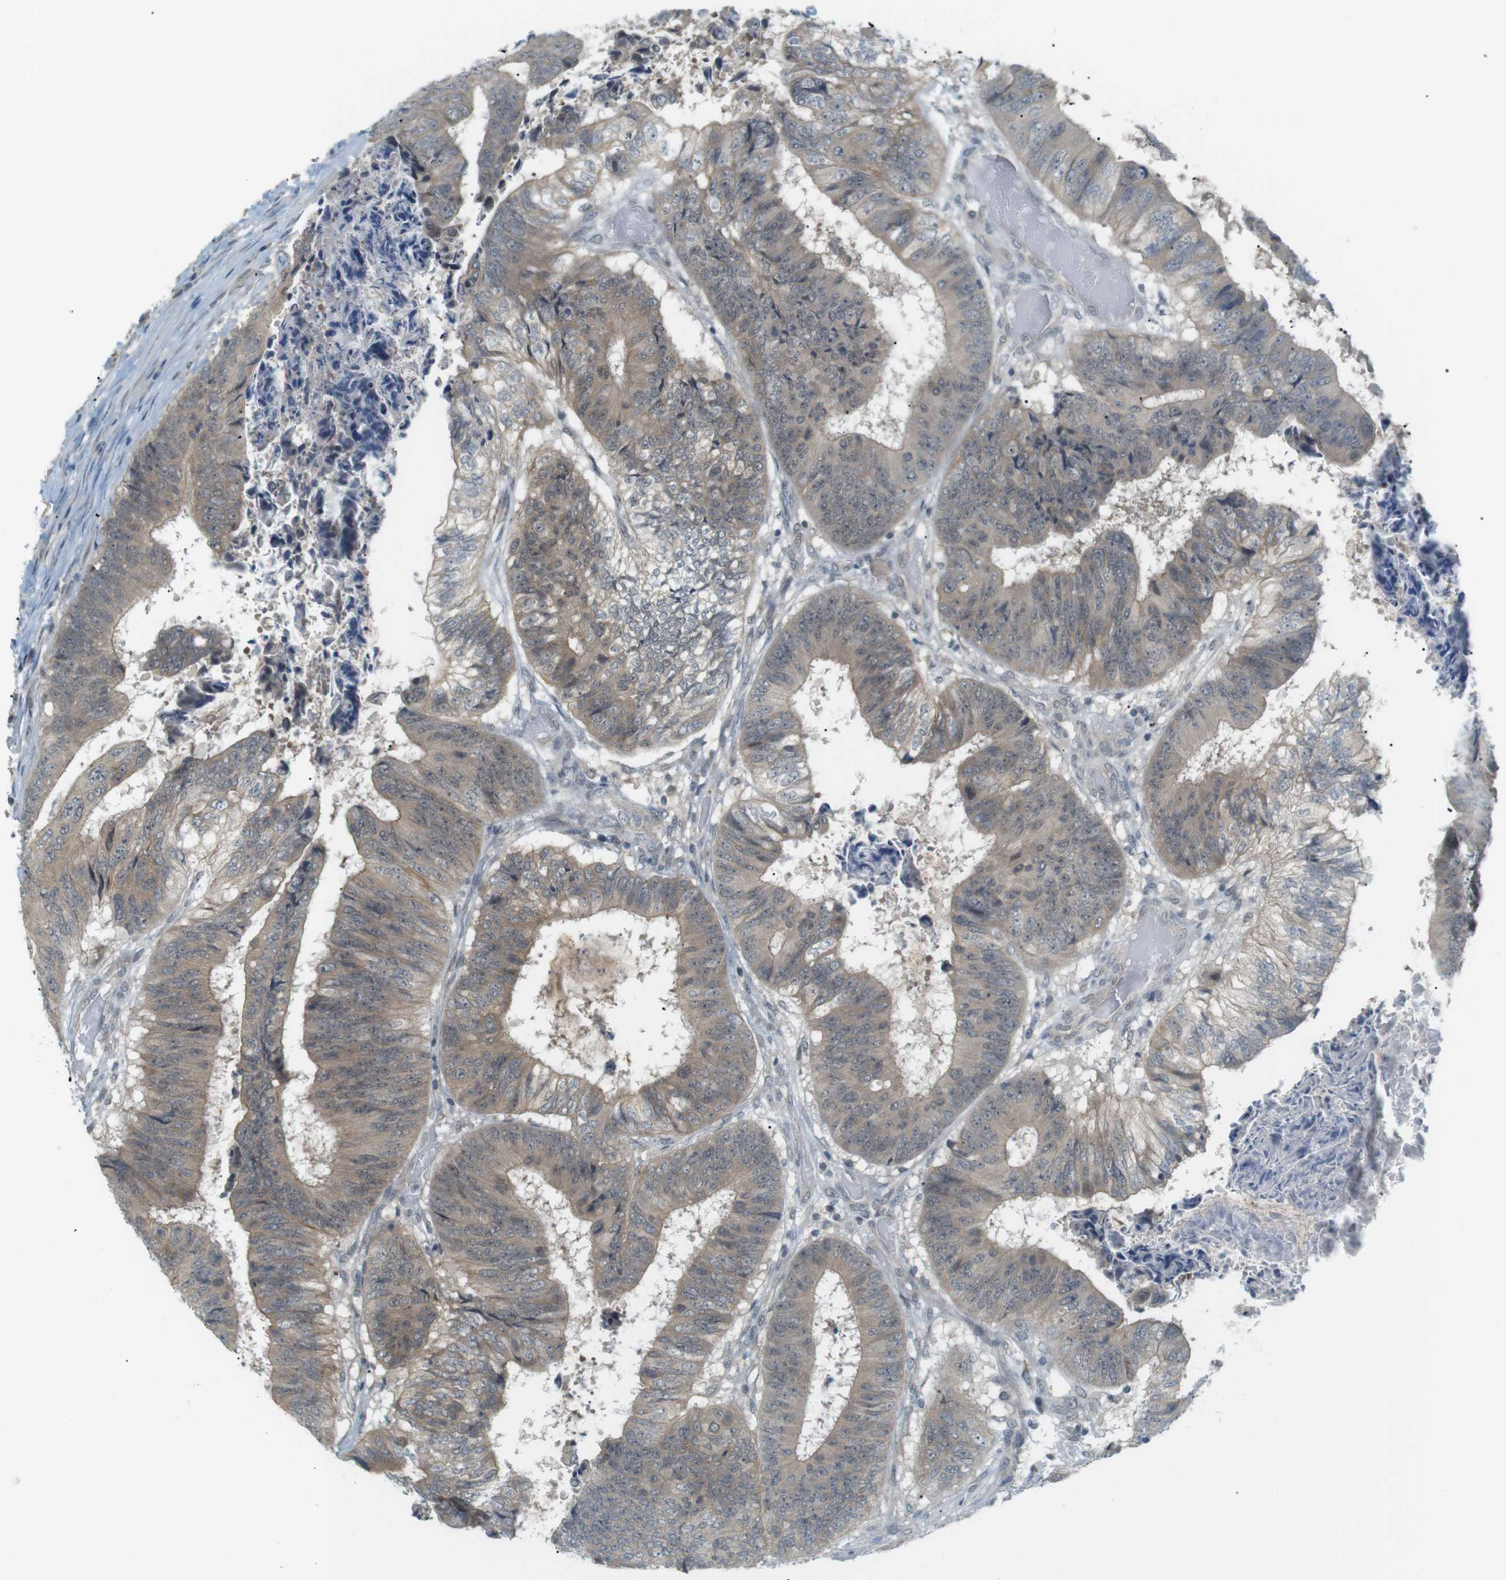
{"staining": {"intensity": "weak", "quantity": ">75%", "location": "cytoplasmic/membranous"}, "tissue": "colorectal cancer", "cell_type": "Tumor cells", "image_type": "cancer", "snomed": [{"axis": "morphology", "description": "Adenocarcinoma, NOS"}, {"axis": "topography", "description": "Rectum"}], "caption": "Colorectal cancer (adenocarcinoma) stained for a protein (brown) displays weak cytoplasmic/membranous positive positivity in approximately >75% of tumor cells.", "gene": "RTN3", "patient": {"sex": "male", "age": 72}}